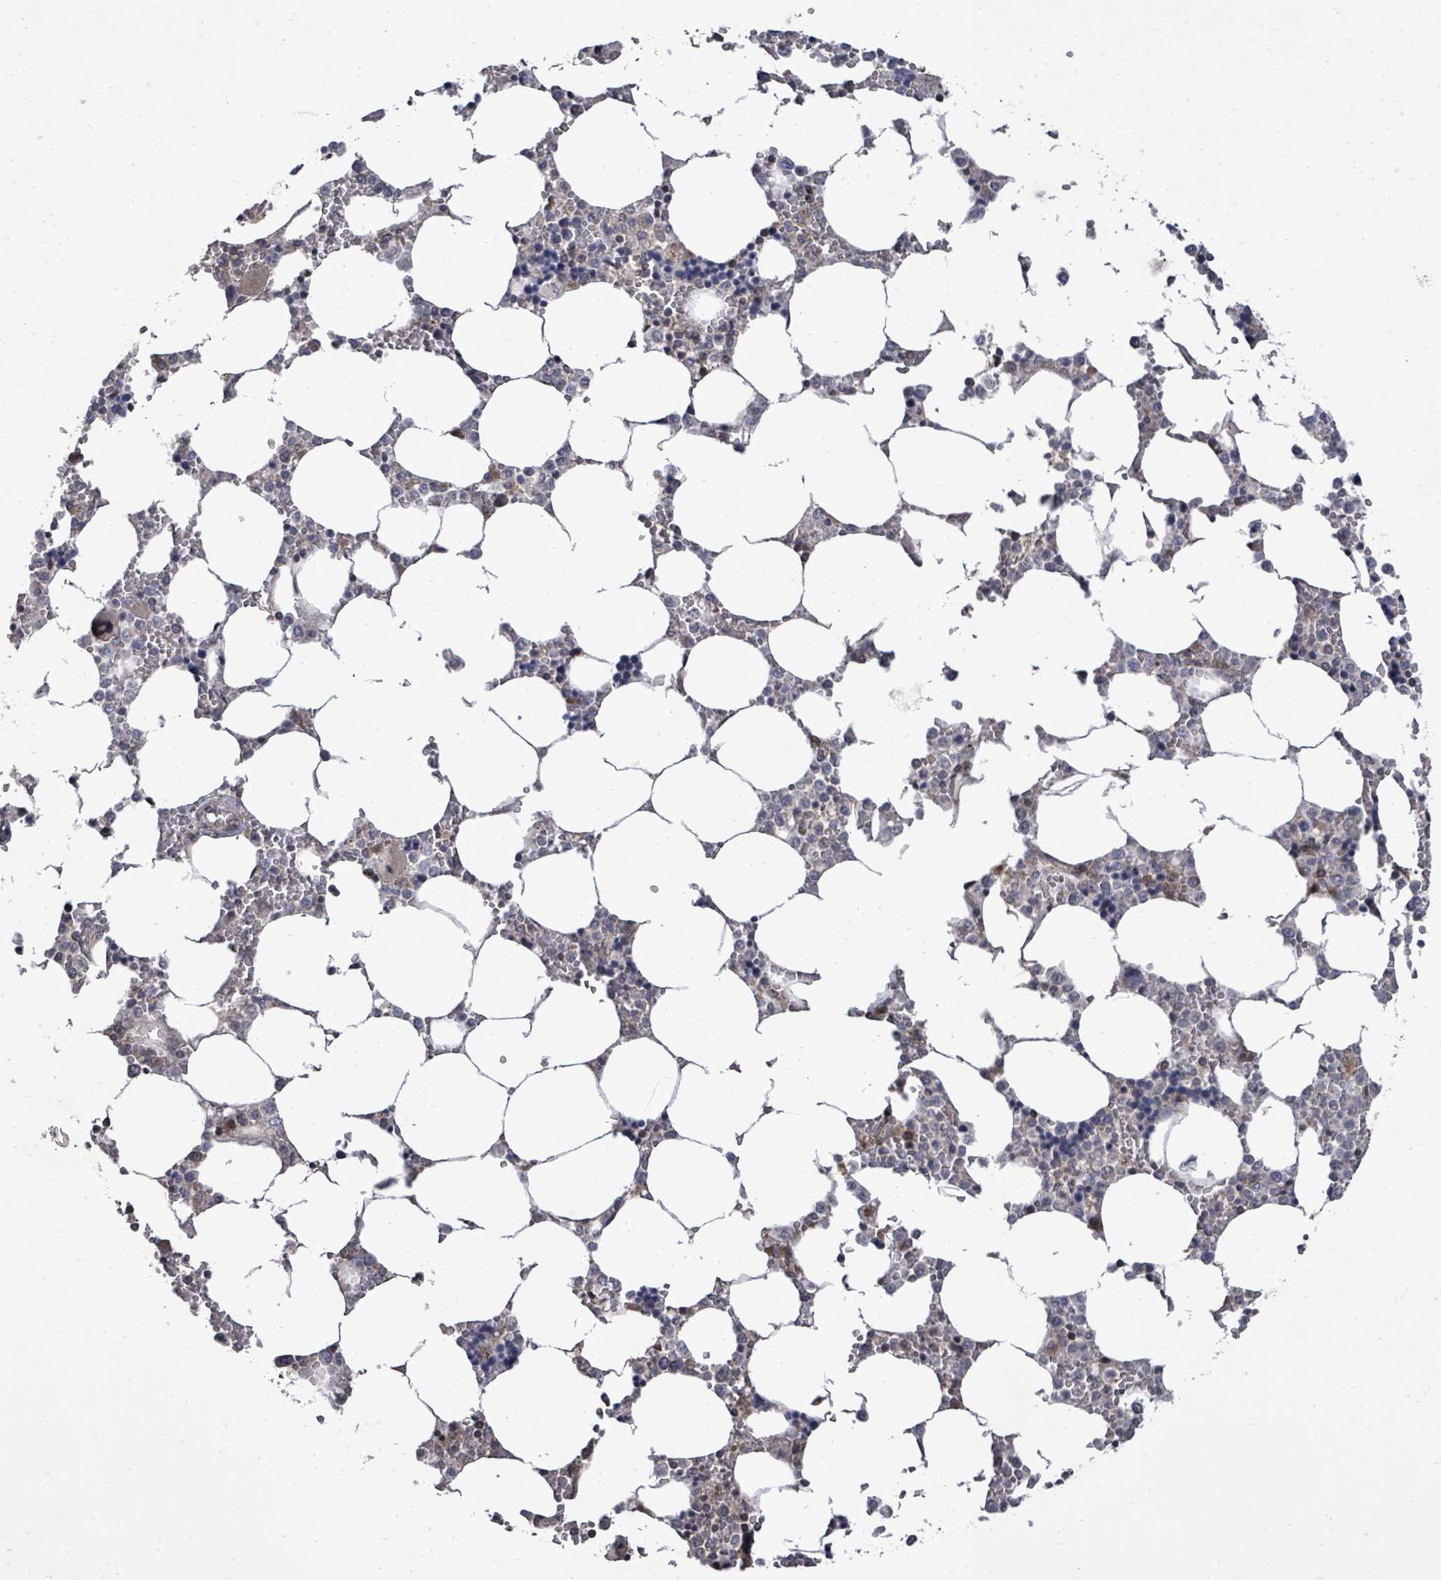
{"staining": {"intensity": "weak", "quantity": "<25%", "location": "cytoplasmic/membranous,nuclear"}, "tissue": "bone marrow", "cell_type": "Hematopoietic cells", "image_type": "normal", "snomed": [{"axis": "morphology", "description": "Normal tissue, NOS"}, {"axis": "topography", "description": "Bone marrow"}], "caption": "A micrograph of bone marrow stained for a protein displays no brown staining in hematopoietic cells. Nuclei are stained in blue.", "gene": "KRTAP27", "patient": {"sex": "male", "age": 64}}